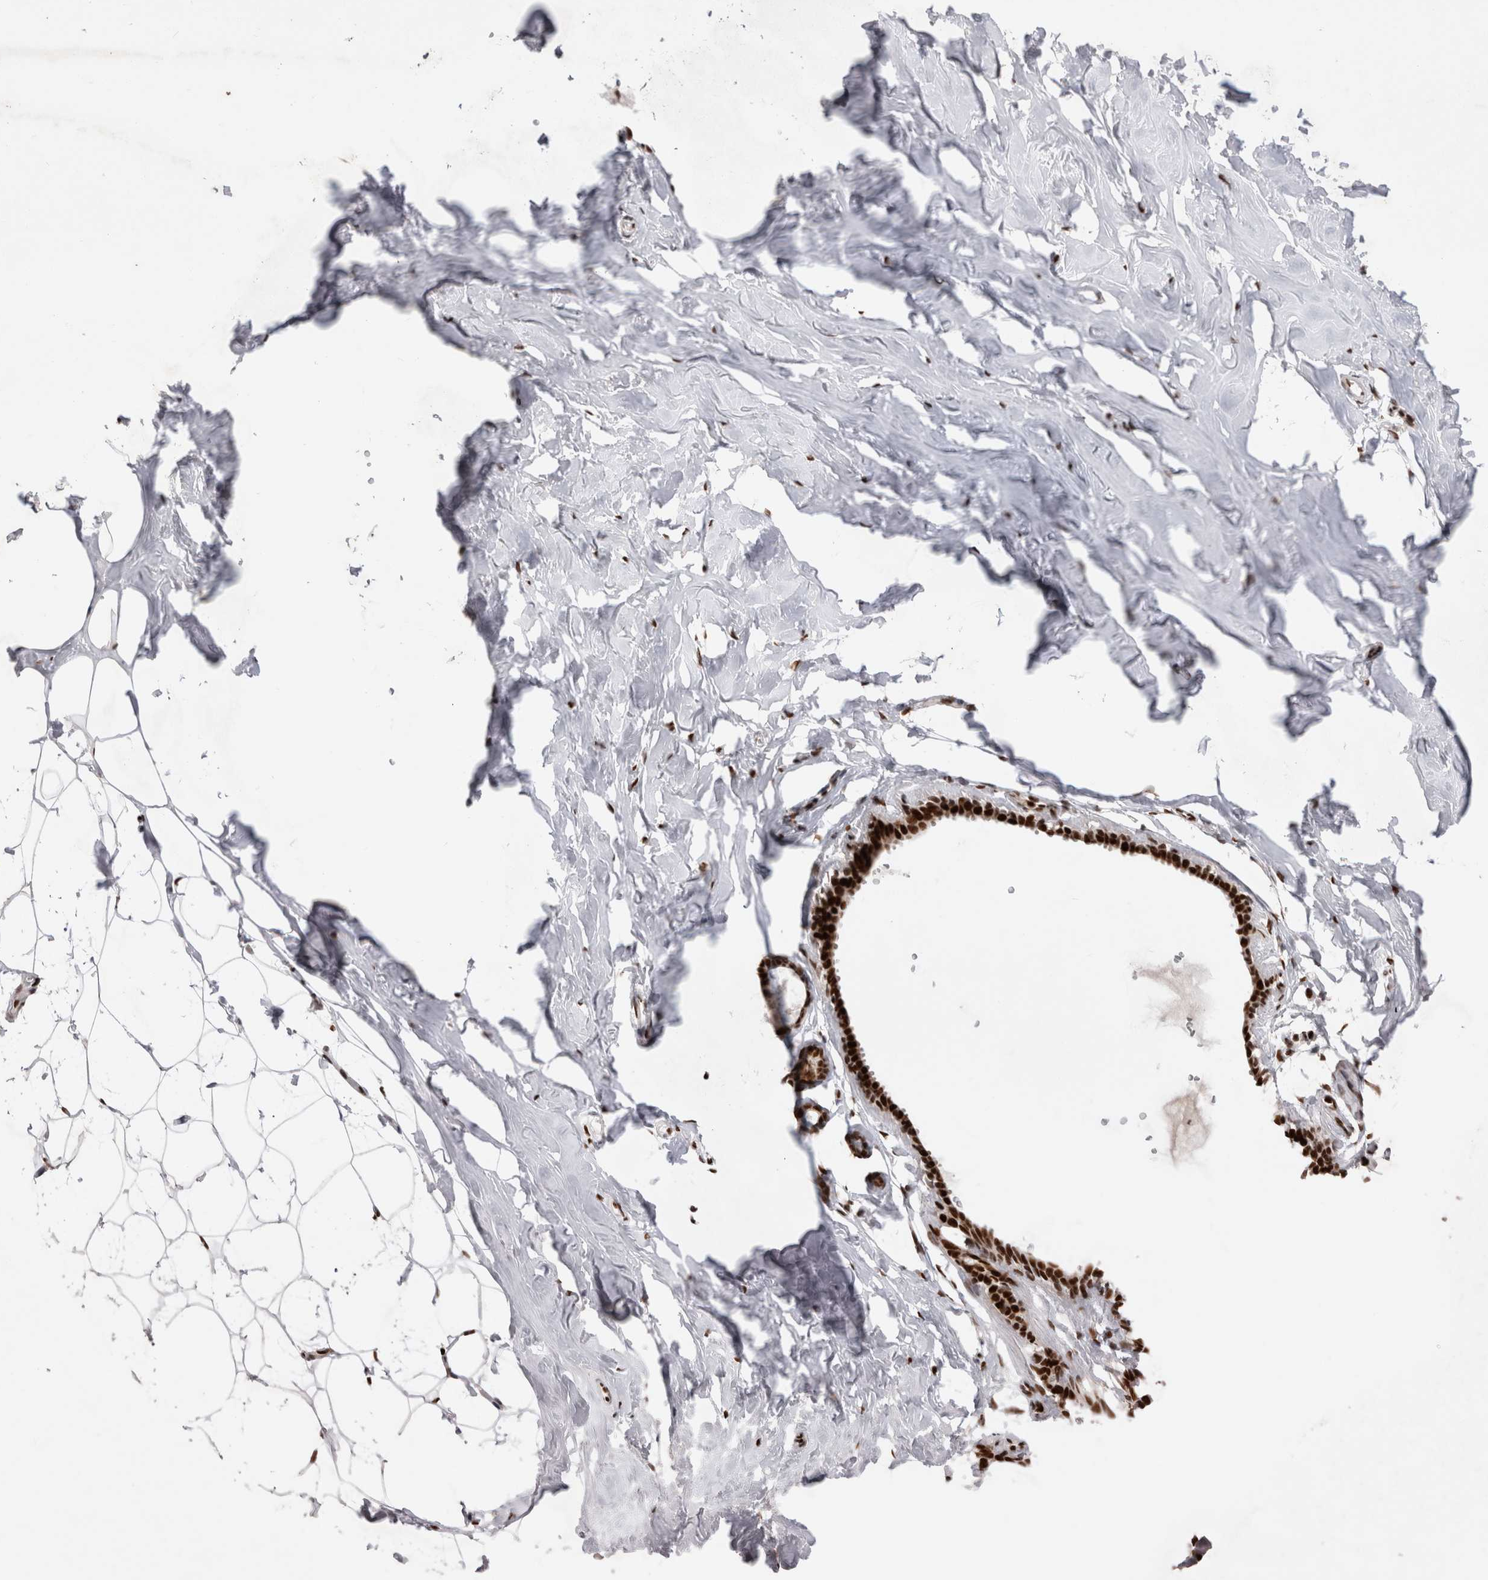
{"staining": {"intensity": "moderate", "quantity": ">75%", "location": "nuclear"}, "tissue": "adipose tissue", "cell_type": "Adipocytes", "image_type": "normal", "snomed": [{"axis": "morphology", "description": "Normal tissue, NOS"}, {"axis": "morphology", "description": "Fibrosis, NOS"}, {"axis": "topography", "description": "Breast"}, {"axis": "topography", "description": "Adipose tissue"}], "caption": "Immunohistochemical staining of normal human adipose tissue exhibits >75% levels of moderate nuclear protein expression in about >75% of adipocytes.", "gene": "EYA2", "patient": {"sex": "female", "age": 39}}